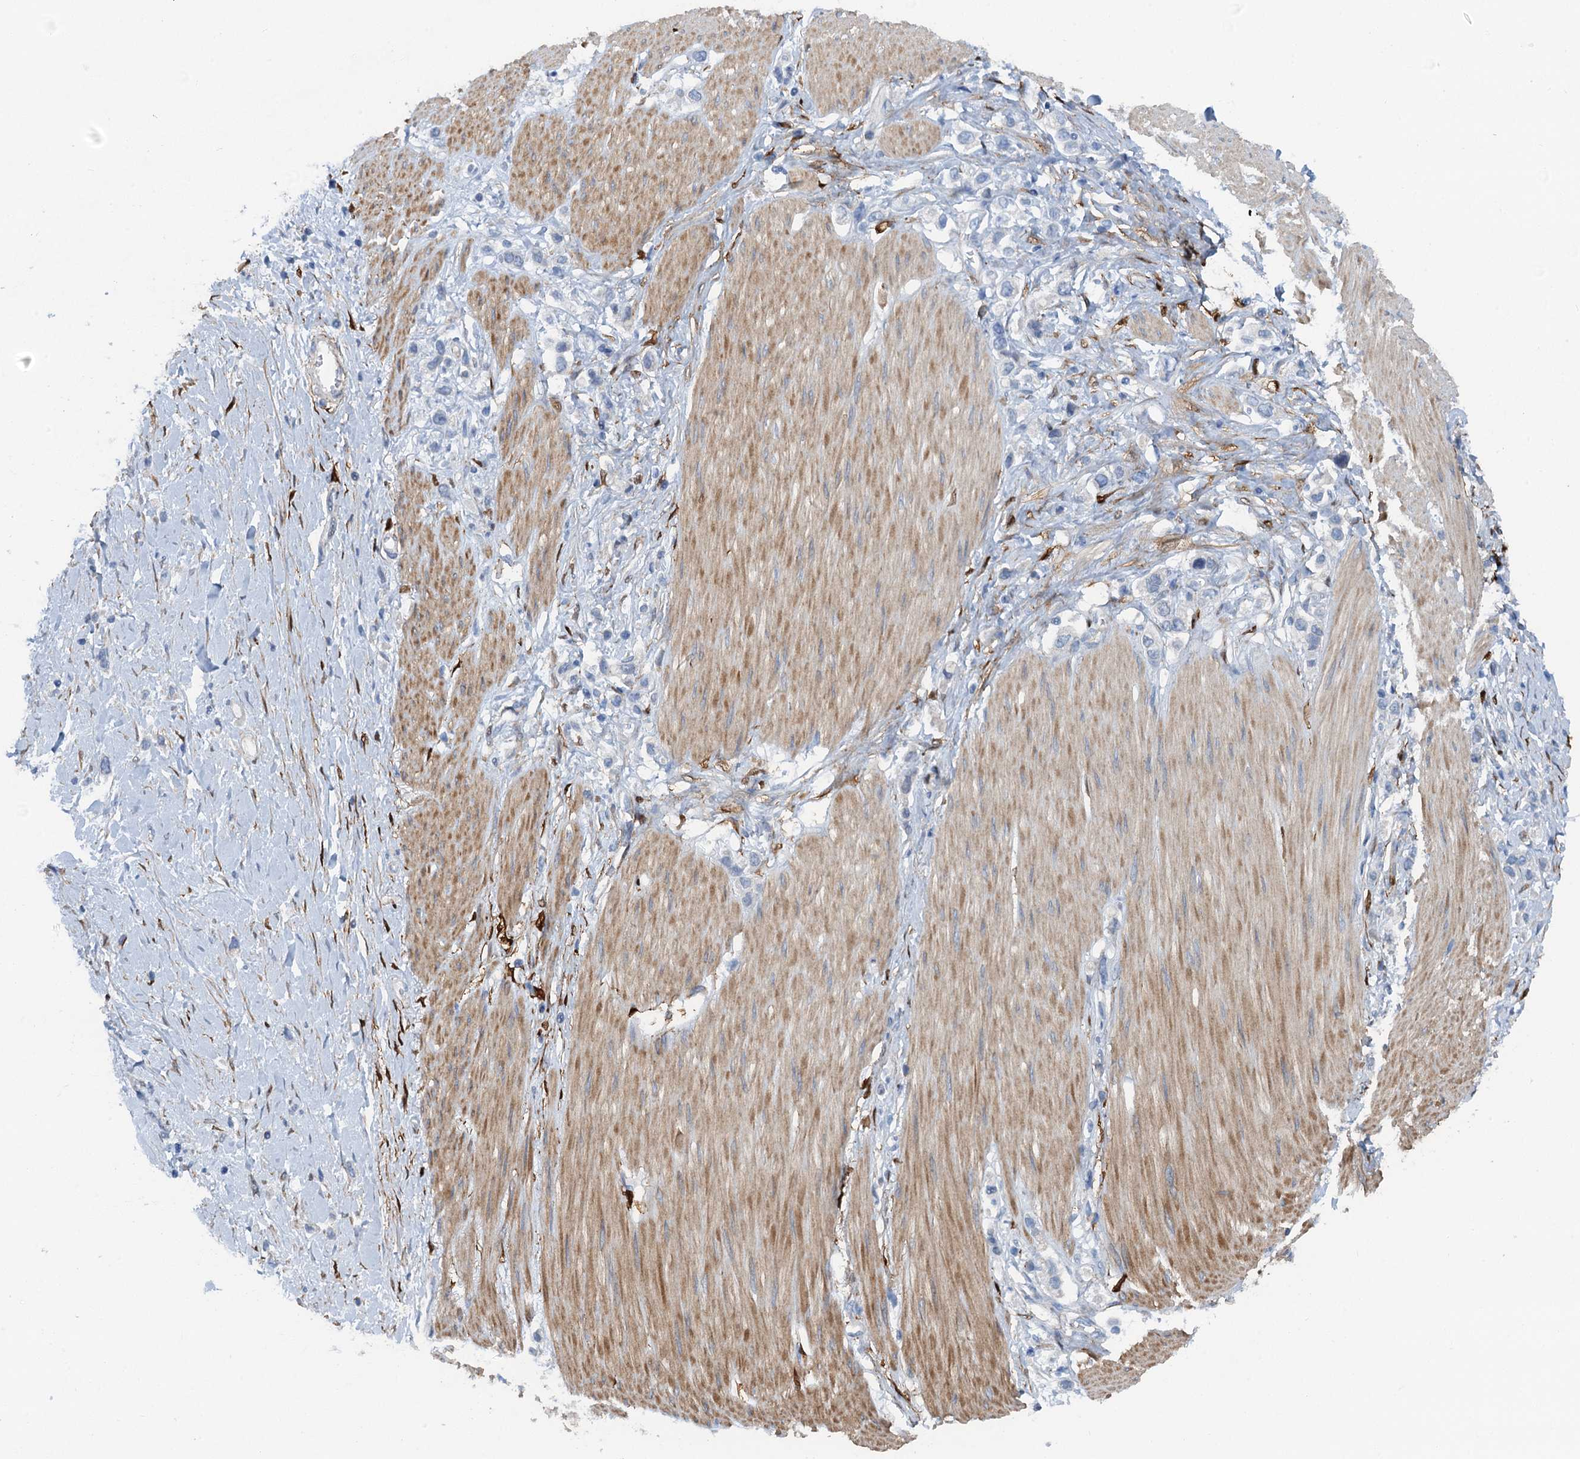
{"staining": {"intensity": "negative", "quantity": "none", "location": "none"}, "tissue": "stomach cancer", "cell_type": "Tumor cells", "image_type": "cancer", "snomed": [{"axis": "morphology", "description": "Adenocarcinoma, NOS"}, {"axis": "topography", "description": "Stomach"}], "caption": "The immunohistochemistry (IHC) micrograph has no significant positivity in tumor cells of adenocarcinoma (stomach) tissue.", "gene": "POGLUT3", "patient": {"sex": "female", "age": 65}}